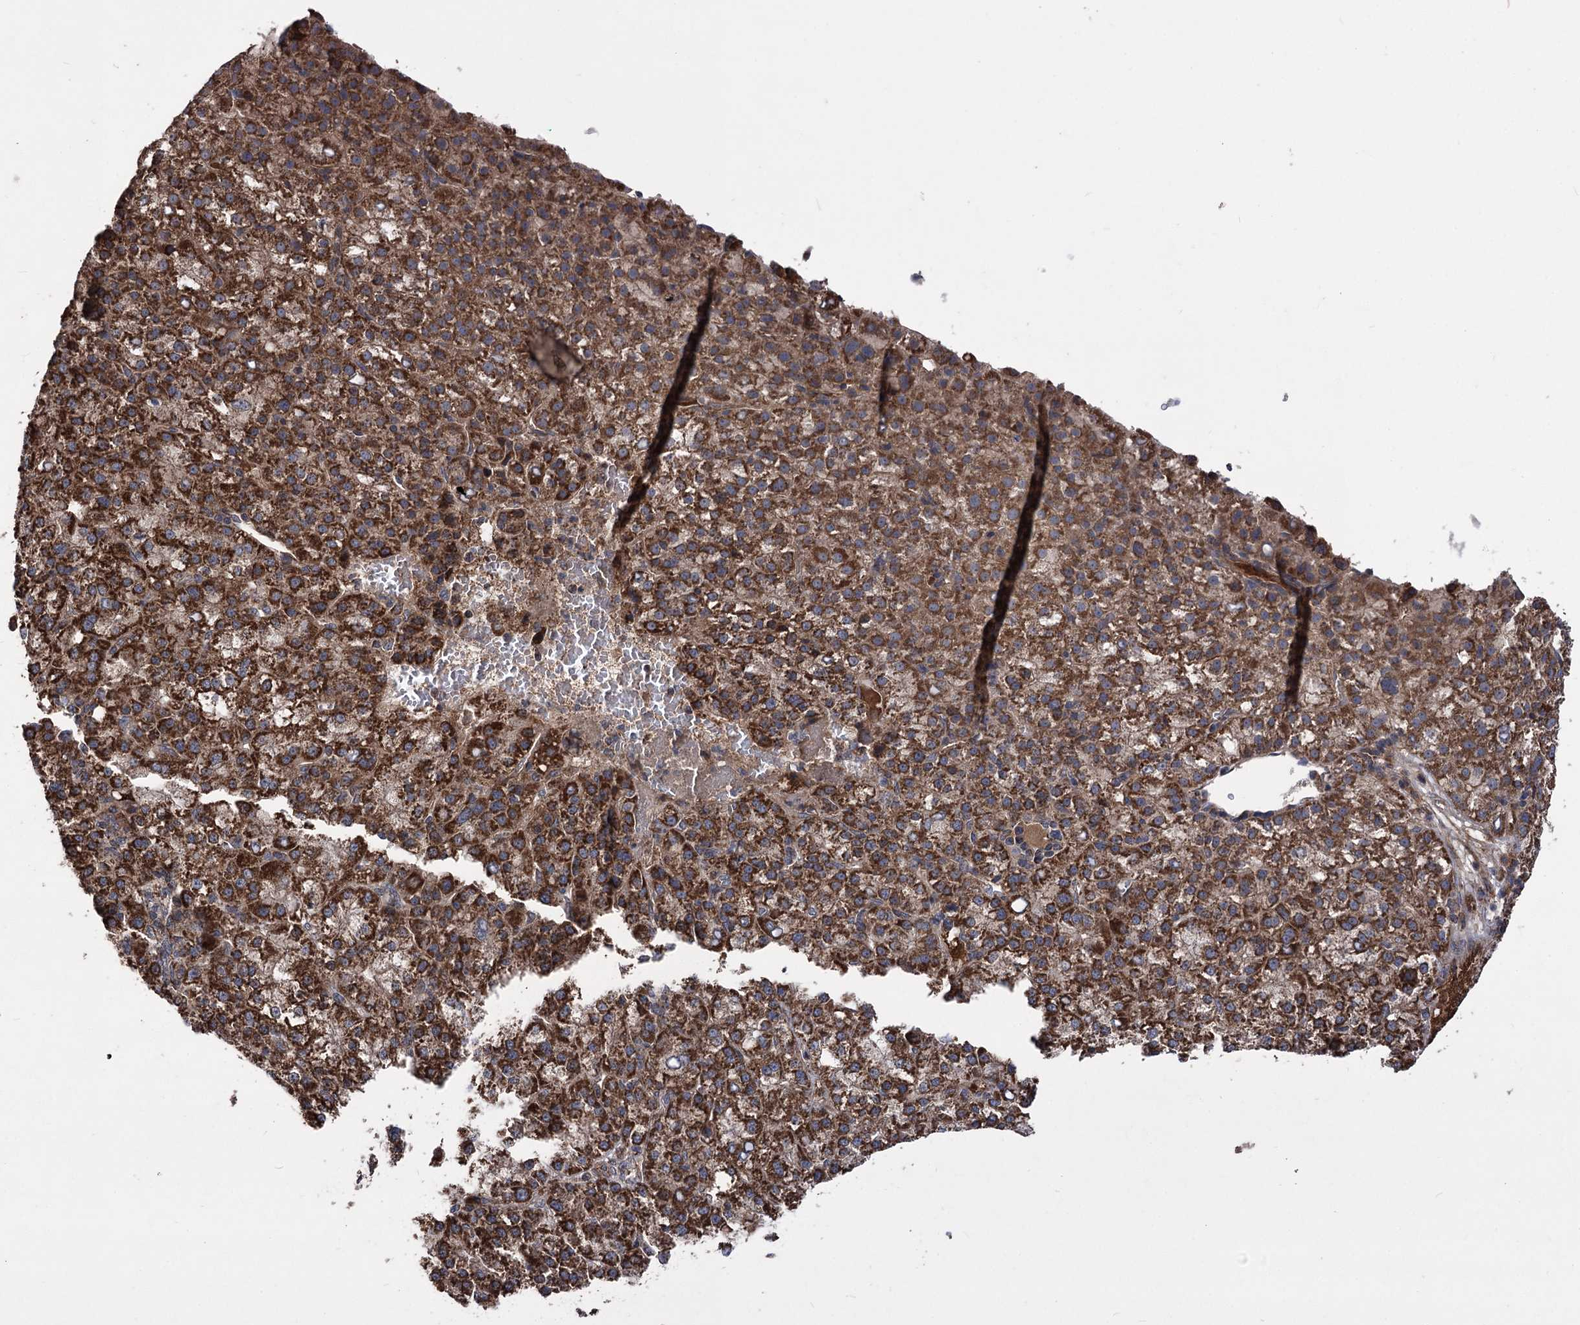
{"staining": {"intensity": "strong", "quantity": ">75%", "location": "cytoplasmic/membranous"}, "tissue": "liver cancer", "cell_type": "Tumor cells", "image_type": "cancer", "snomed": [{"axis": "morphology", "description": "Carcinoma, Hepatocellular, NOS"}, {"axis": "topography", "description": "Liver"}], "caption": "Liver cancer stained for a protein reveals strong cytoplasmic/membranous positivity in tumor cells.", "gene": "RASSF3", "patient": {"sex": "female", "age": 58}}